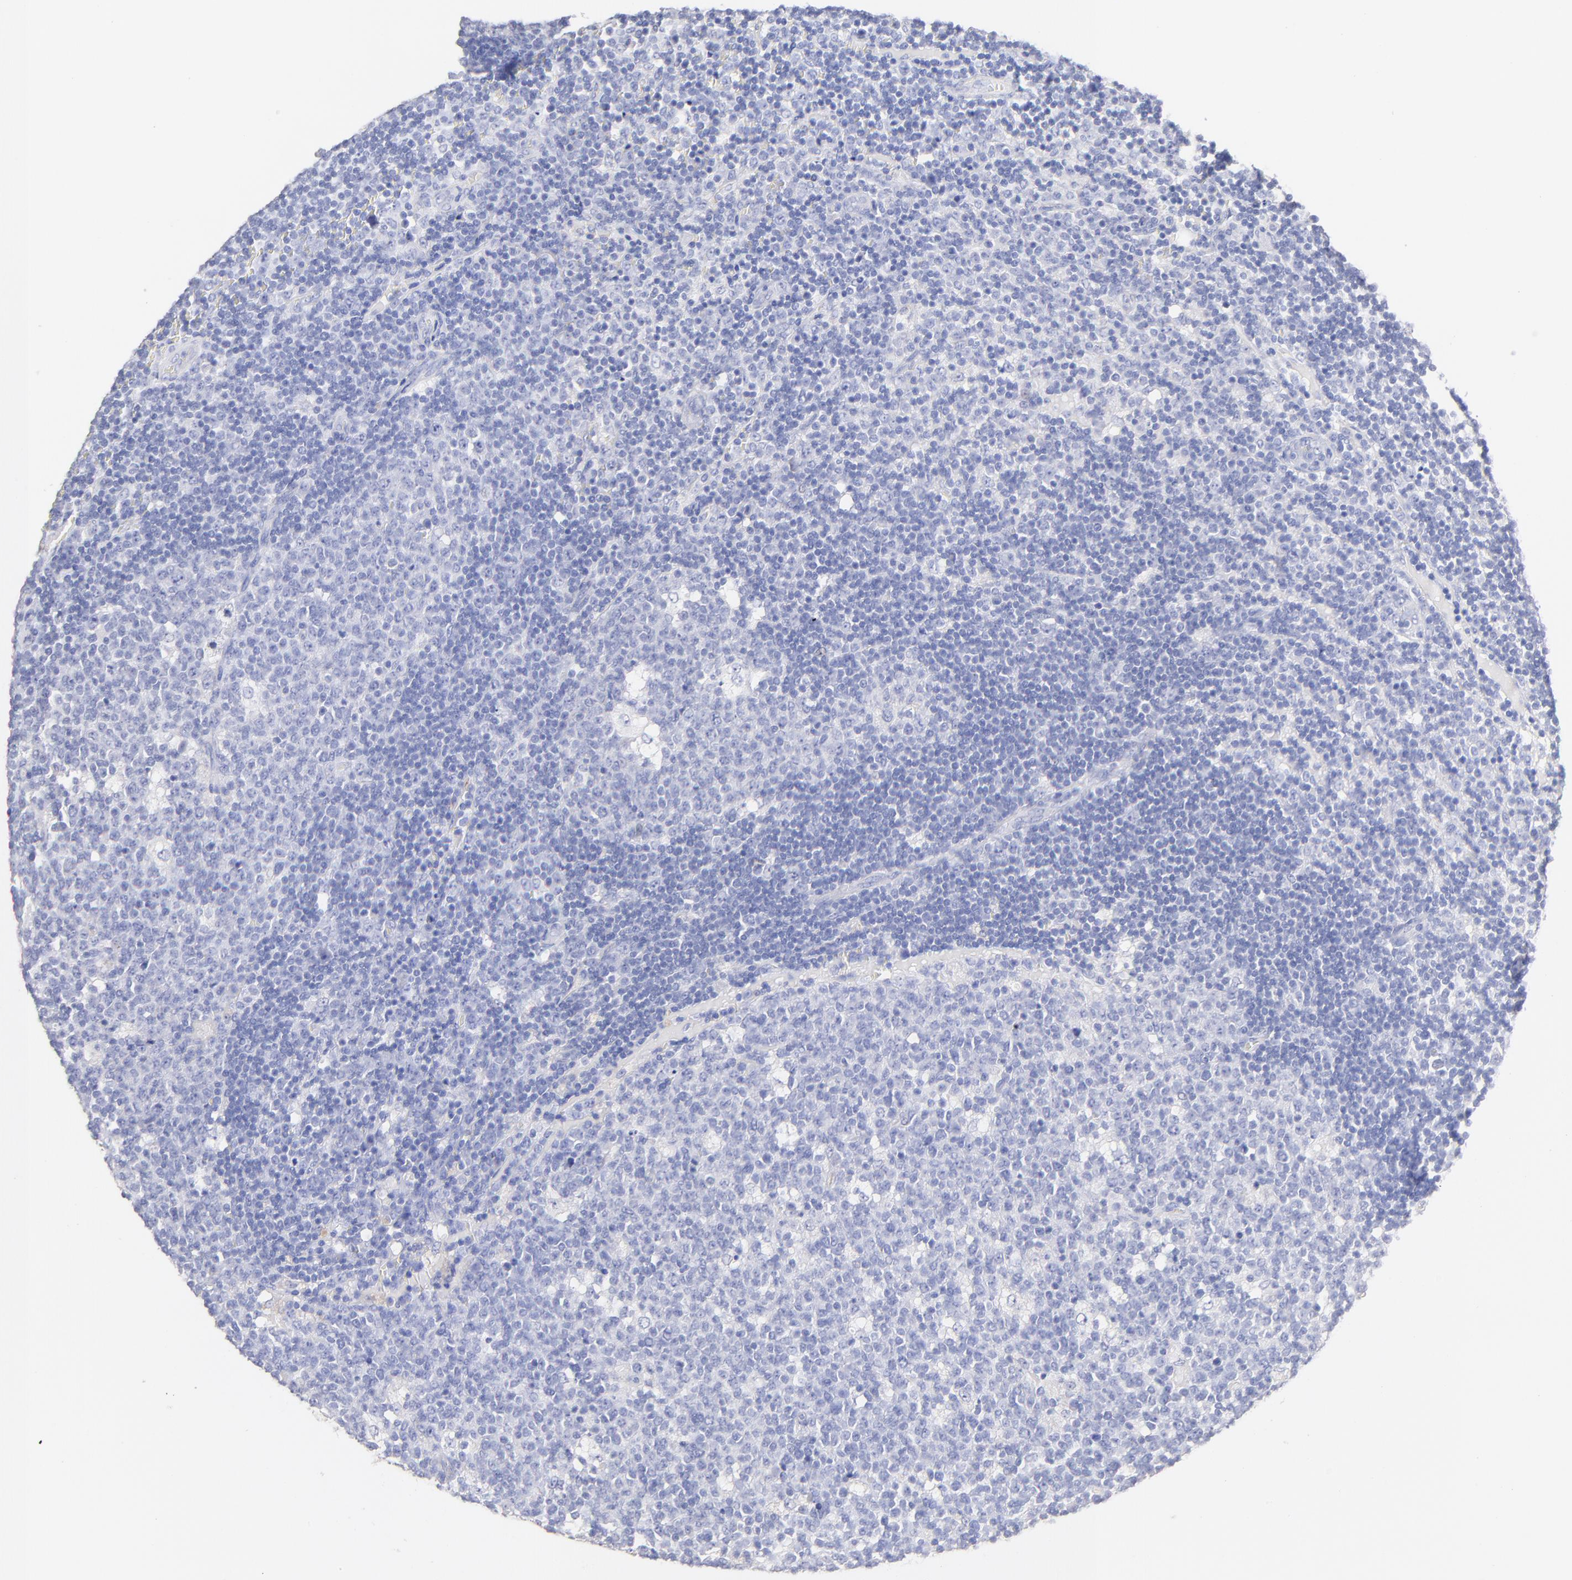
{"staining": {"intensity": "negative", "quantity": "none", "location": "none"}, "tissue": "lymph node", "cell_type": "Germinal center cells", "image_type": "normal", "snomed": [{"axis": "morphology", "description": "Normal tissue, NOS"}, {"axis": "topography", "description": "Lymph node"}, {"axis": "topography", "description": "Salivary gland"}], "caption": "This photomicrograph is of benign lymph node stained with IHC to label a protein in brown with the nuclei are counter-stained blue. There is no positivity in germinal center cells. (DAB (3,3'-diaminobenzidine) immunohistochemistry with hematoxylin counter stain).", "gene": "CFAP57", "patient": {"sex": "male", "age": 8}}